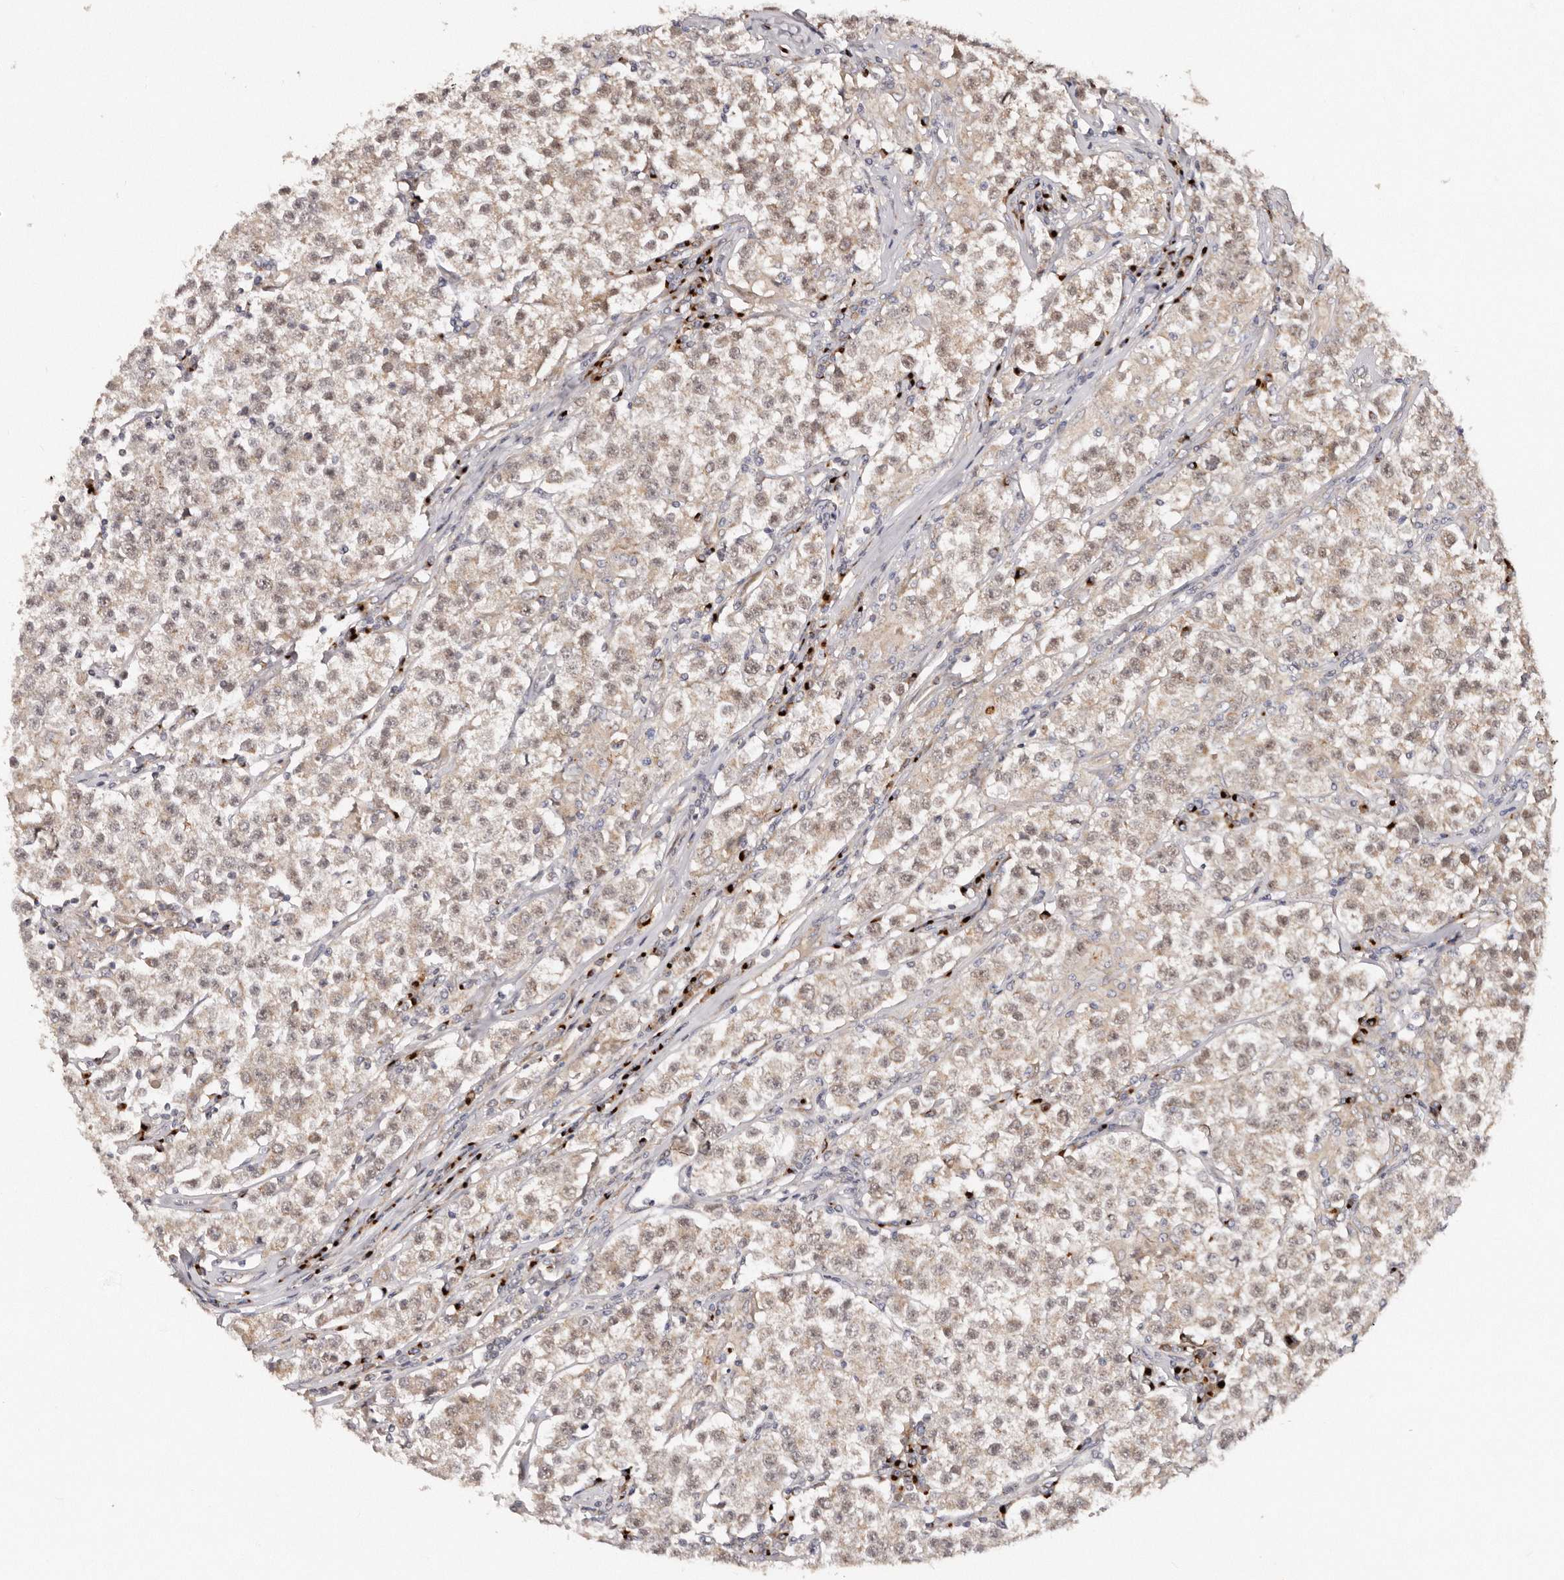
{"staining": {"intensity": "weak", "quantity": ">75%", "location": "cytoplasmic/membranous,nuclear"}, "tissue": "testis cancer", "cell_type": "Tumor cells", "image_type": "cancer", "snomed": [{"axis": "morphology", "description": "Seminoma, NOS"}, {"axis": "morphology", "description": "Carcinoma, Embryonal, NOS"}, {"axis": "topography", "description": "Testis"}], "caption": "High-power microscopy captured an IHC image of testis cancer (seminoma), revealing weak cytoplasmic/membranous and nuclear positivity in approximately >75% of tumor cells.", "gene": "DACT2", "patient": {"sex": "male", "age": 43}}